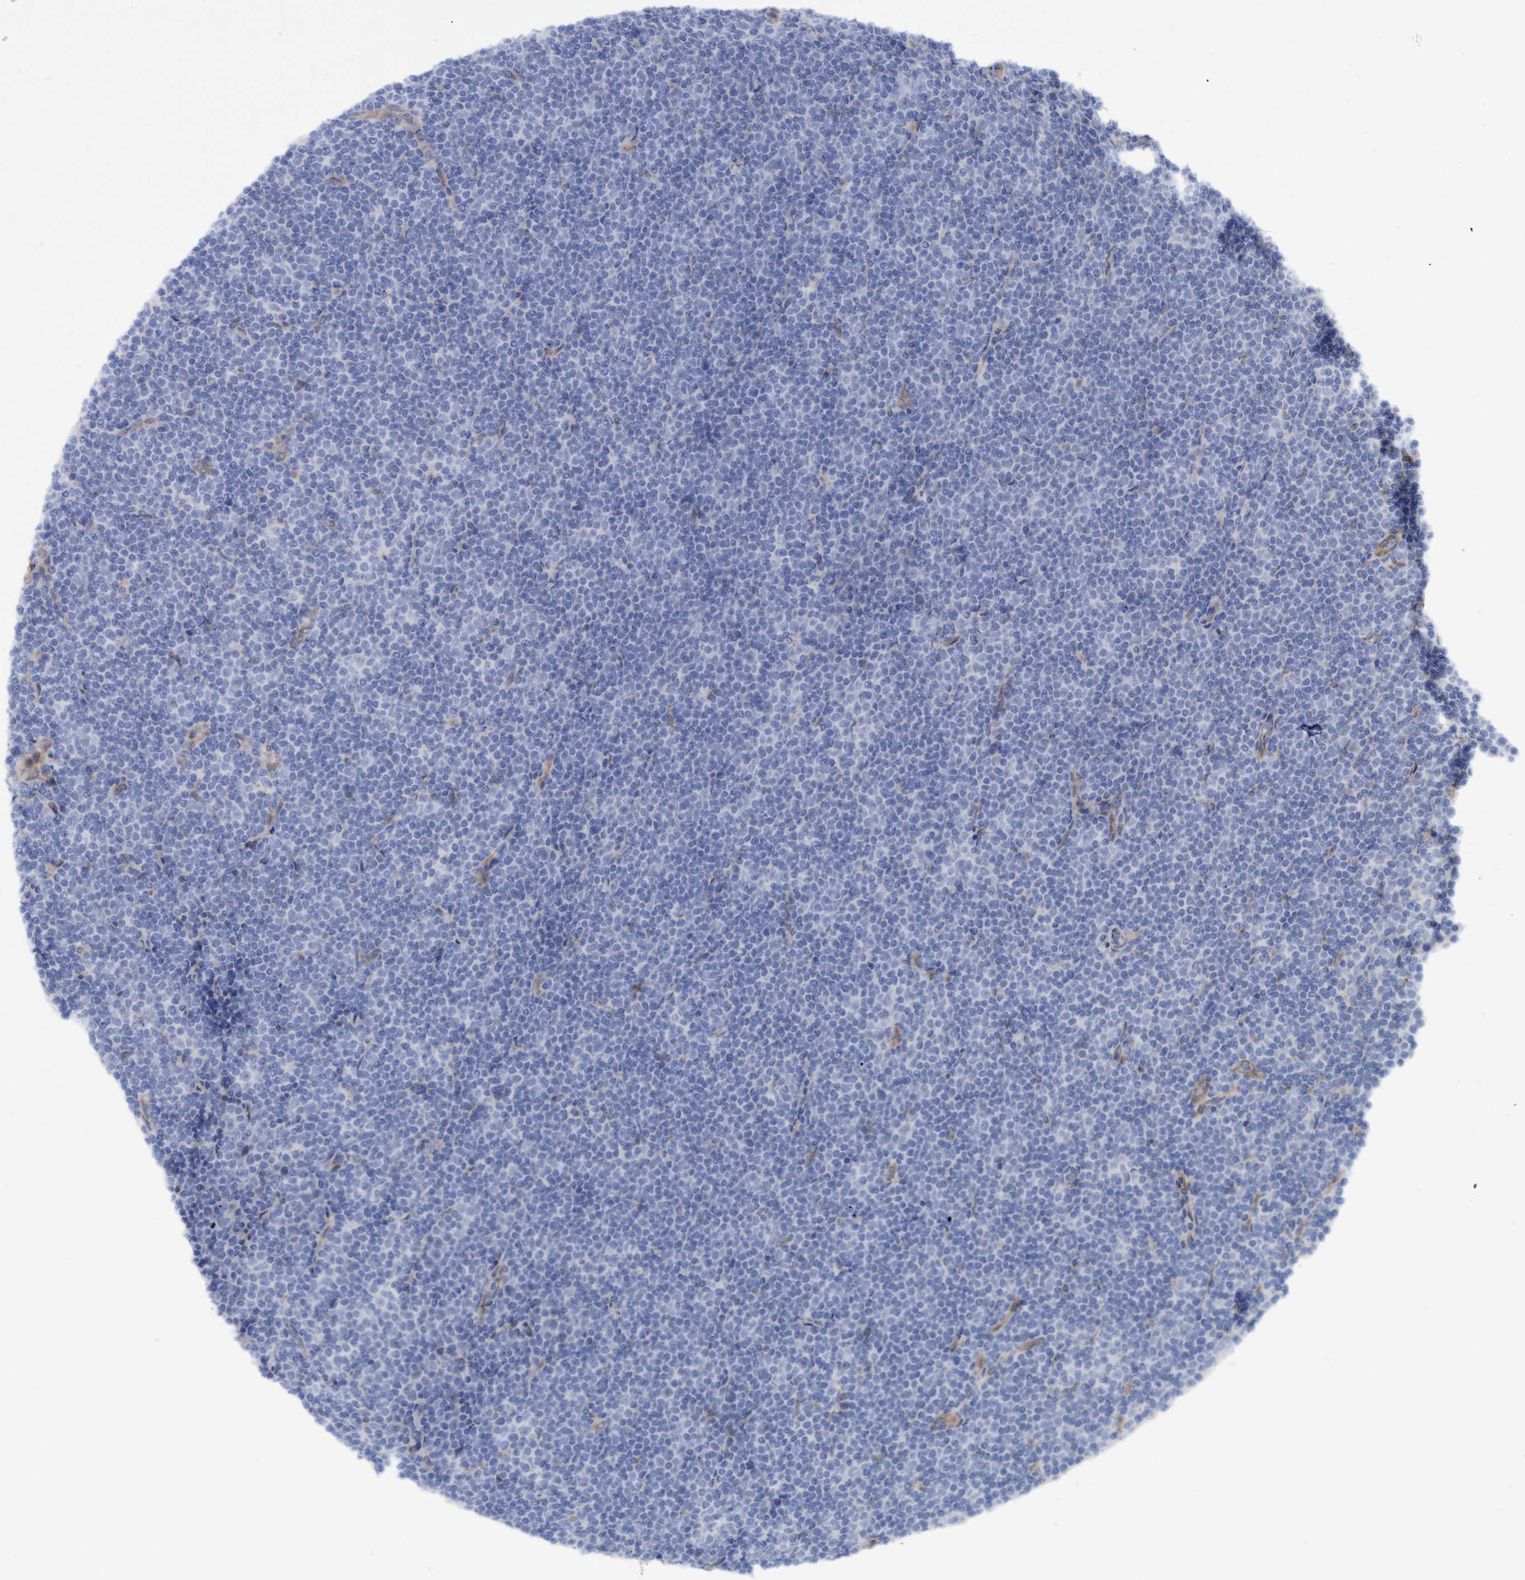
{"staining": {"intensity": "negative", "quantity": "none", "location": "none"}, "tissue": "lymphoma", "cell_type": "Tumor cells", "image_type": "cancer", "snomed": [{"axis": "morphology", "description": "Malignant lymphoma, non-Hodgkin's type, Low grade"}, {"axis": "topography", "description": "Lymph node"}], "caption": "A photomicrograph of human lymphoma is negative for staining in tumor cells.", "gene": "STXBP1", "patient": {"sex": "female", "age": 67}}